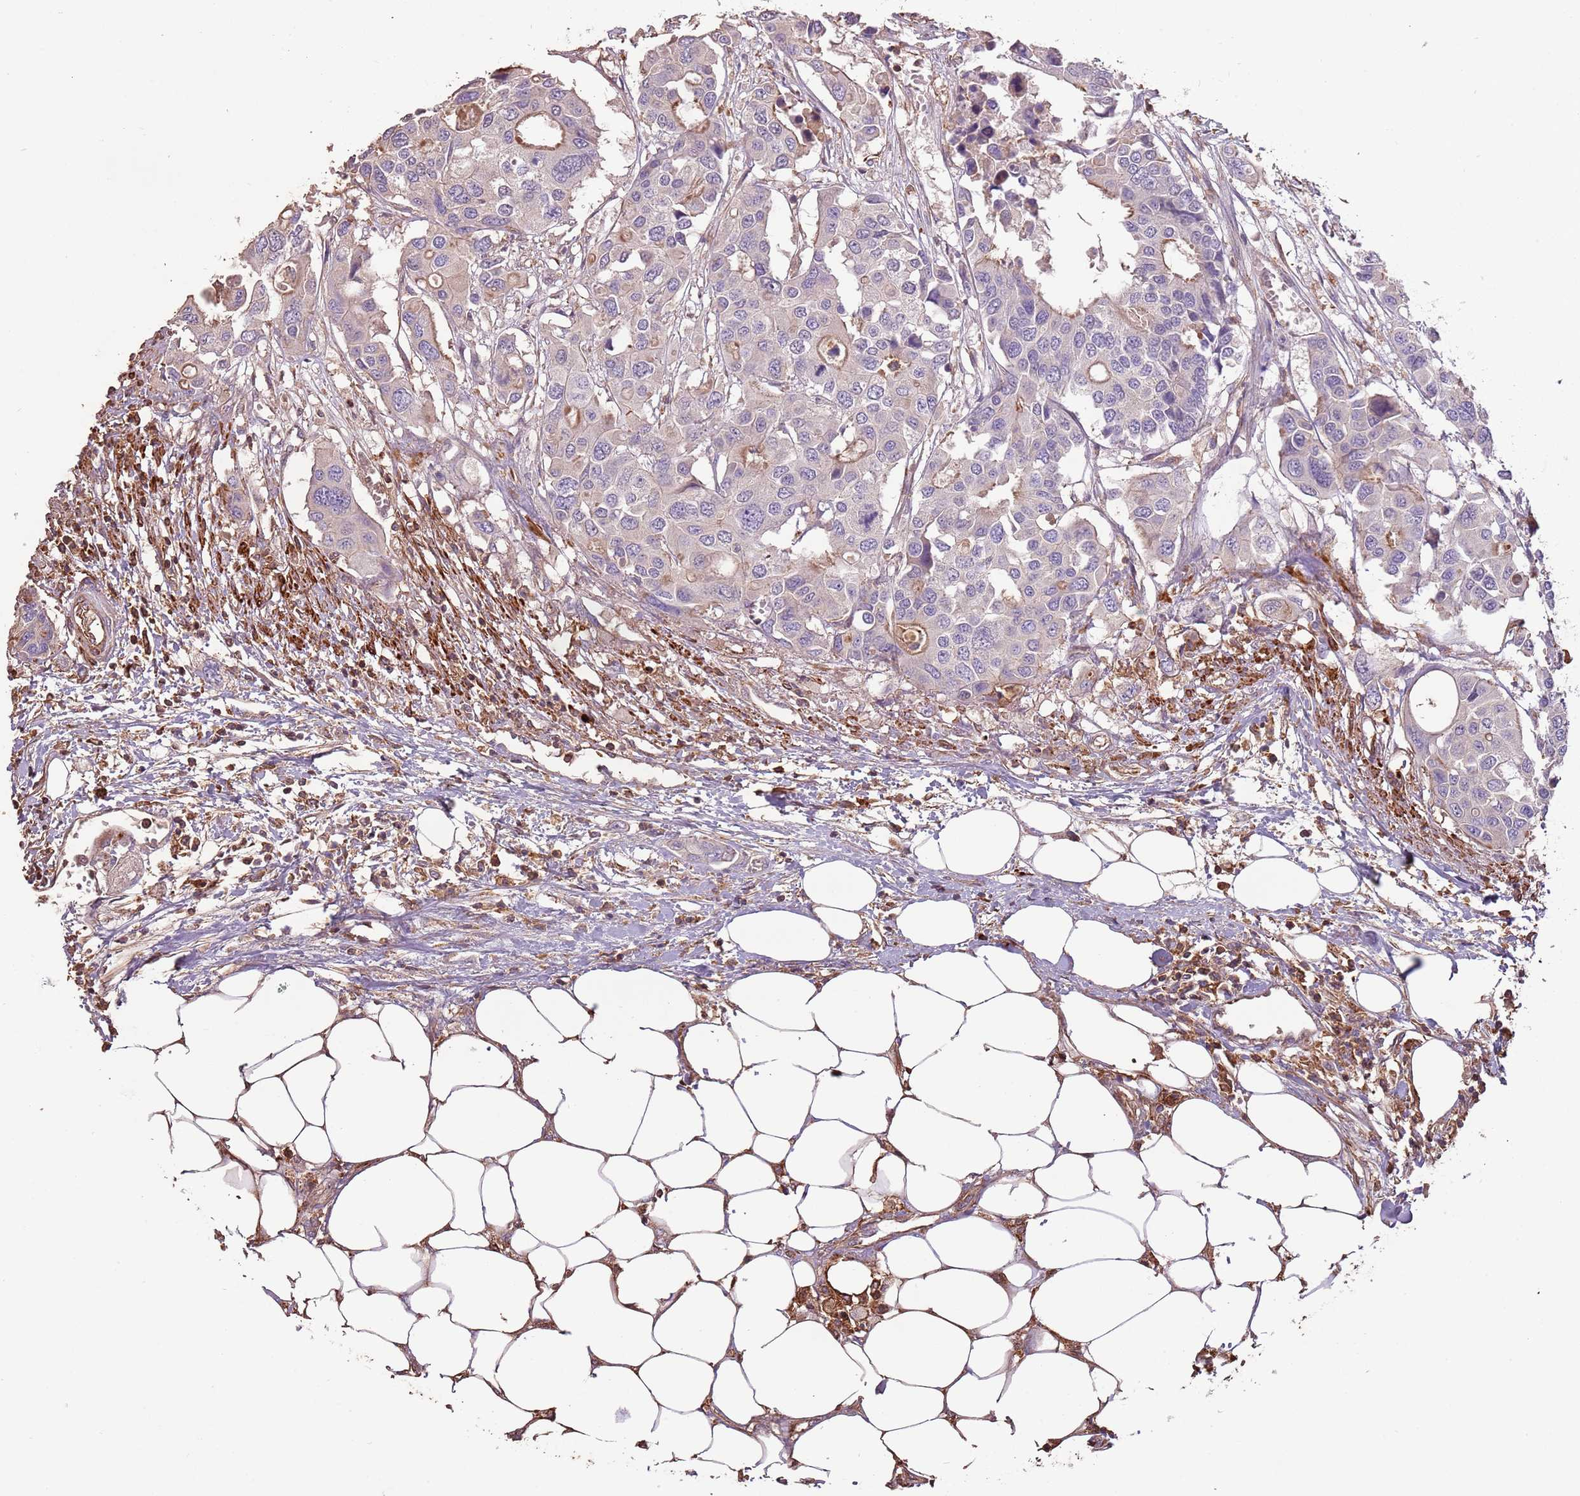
{"staining": {"intensity": "moderate", "quantity": "<25%", "location": "cytoplasmic/membranous"}, "tissue": "colorectal cancer", "cell_type": "Tumor cells", "image_type": "cancer", "snomed": [{"axis": "morphology", "description": "Adenocarcinoma, NOS"}, {"axis": "topography", "description": "Colon"}], "caption": "Tumor cells reveal moderate cytoplasmic/membranous staining in about <25% of cells in colorectal adenocarcinoma.", "gene": "FECH", "patient": {"sex": "male", "age": 77}}